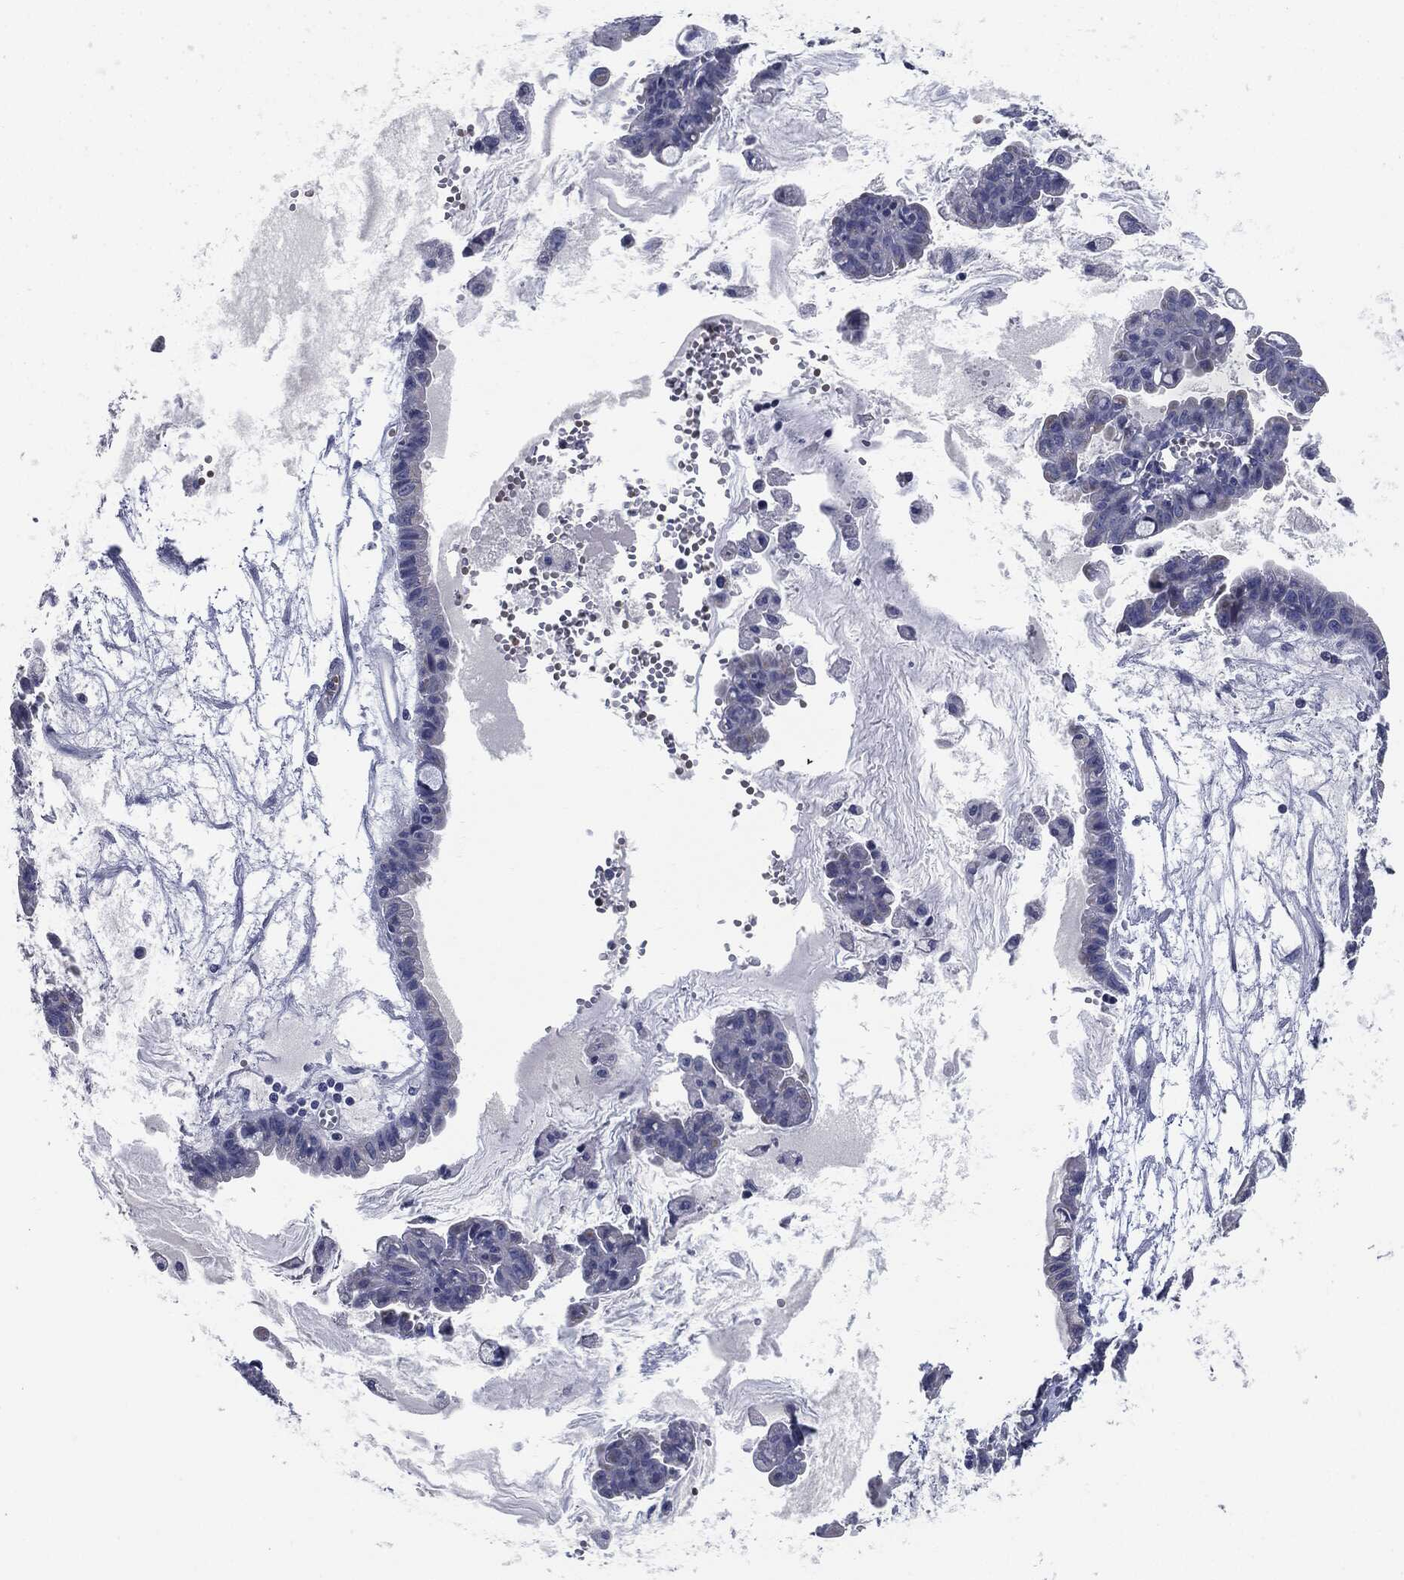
{"staining": {"intensity": "negative", "quantity": "none", "location": "none"}, "tissue": "ovarian cancer", "cell_type": "Tumor cells", "image_type": "cancer", "snomed": [{"axis": "morphology", "description": "Cystadenocarcinoma, mucinous, NOS"}, {"axis": "topography", "description": "Ovary"}], "caption": "This is an immunohistochemistry (IHC) image of ovarian cancer (mucinous cystadenocarcinoma). There is no staining in tumor cells.", "gene": "SIGLEC9", "patient": {"sex": "female", "age": 63}}